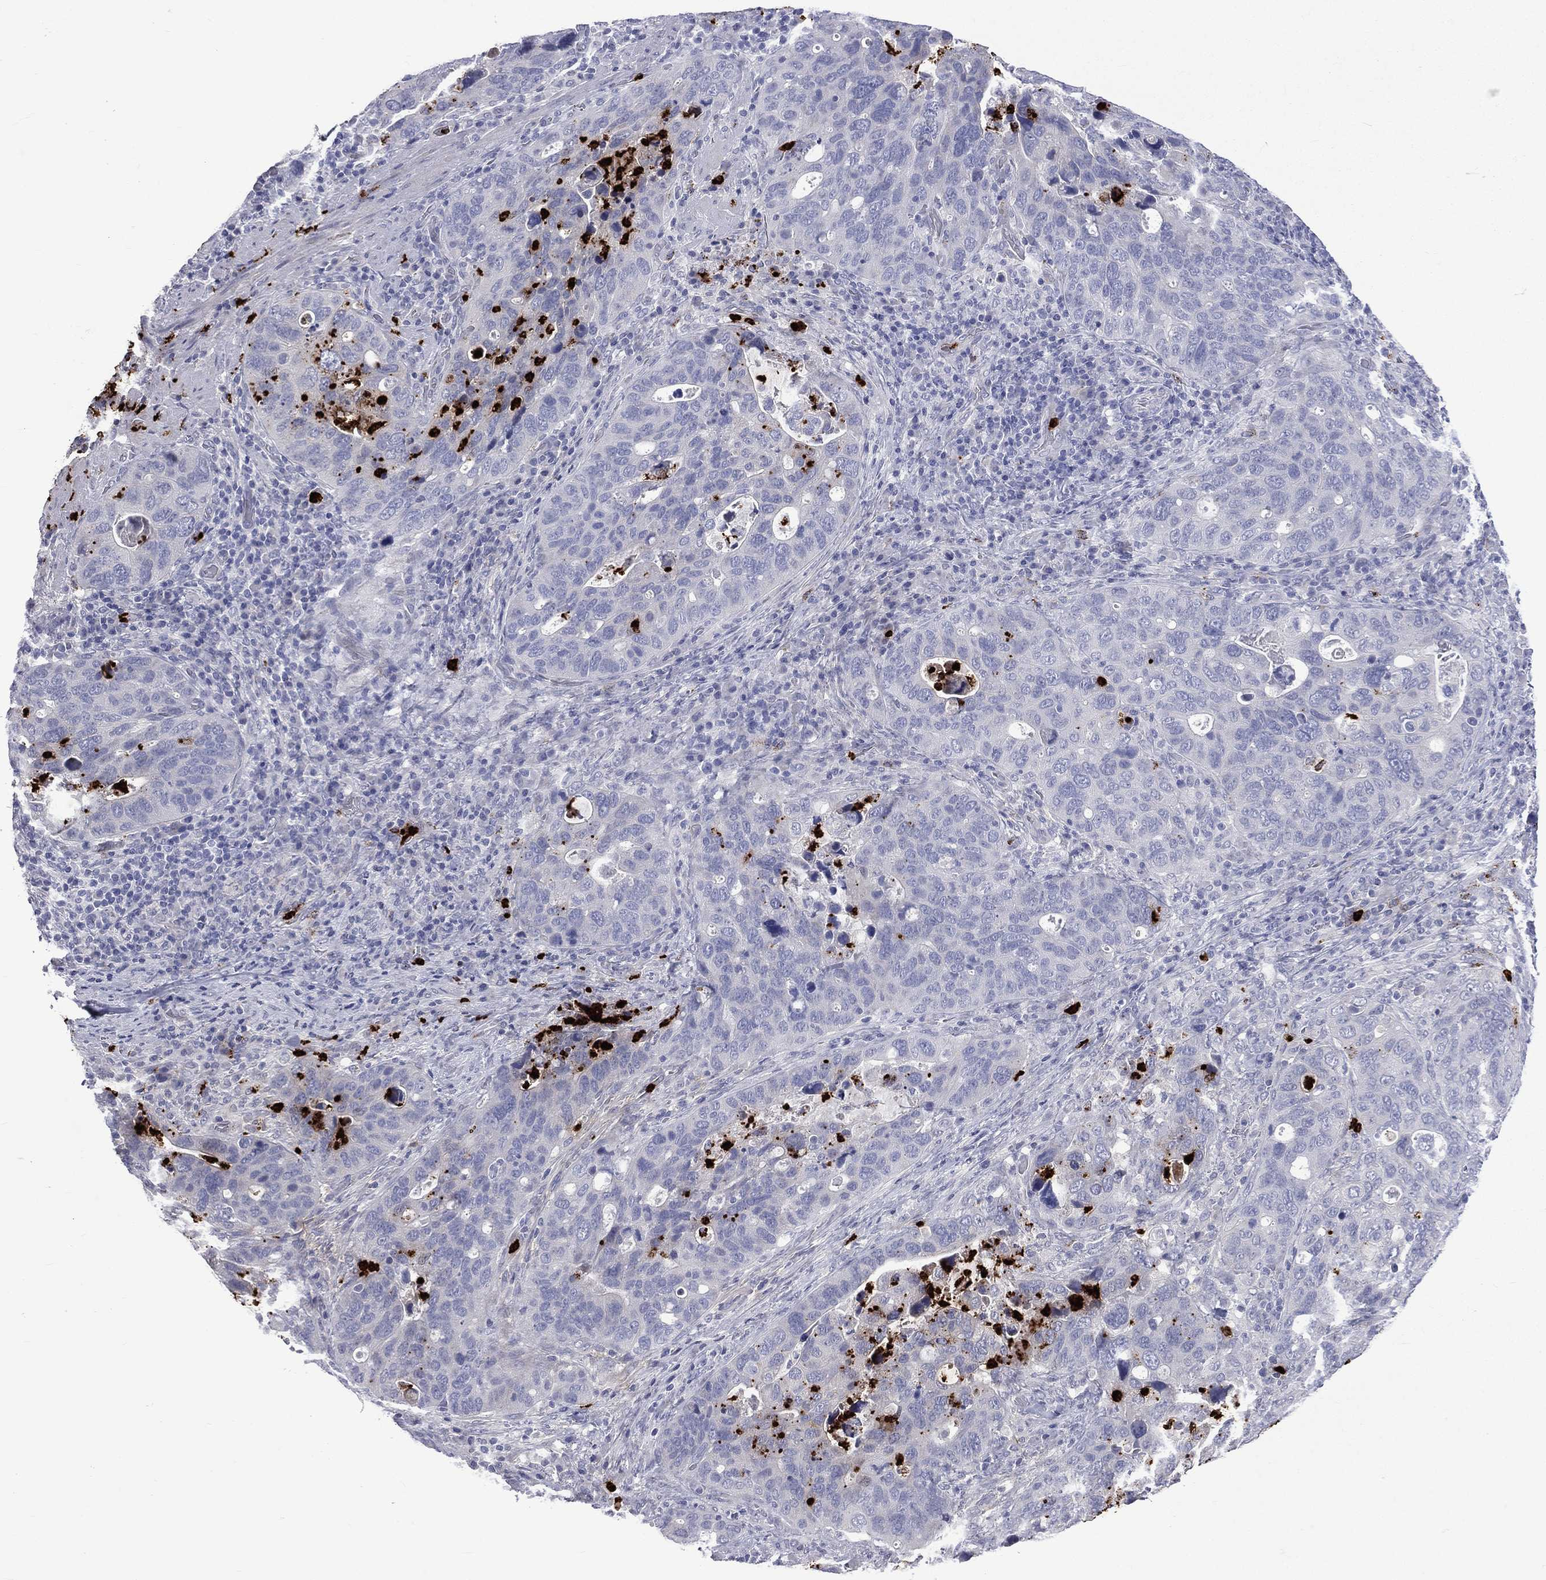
{"staining": {"intensity": "negative", "quantity": "none", "location": "none"}, "tissue": "stomach cancer", "cell_type": "Tumor cells", "image_type": "cancer", "snomed": [{"axis": "morphology", "description": "Adenocarcinoma, NOS"}, {"axis": "topography", "description": "Stomach"}], "caption": "Immunohistochemistry (IHC) histopathology image of neoplastic tissue: stomach cancer stained with DAB (3,3'-diaminobenzidine) demonstrates no significant protein positivity in tumor cells. (Immunohistochemistry (IHC), brightfield microscopy, high magnification).", "gene": "ELANE", "patient": {"sex": "male", "age": 54}}